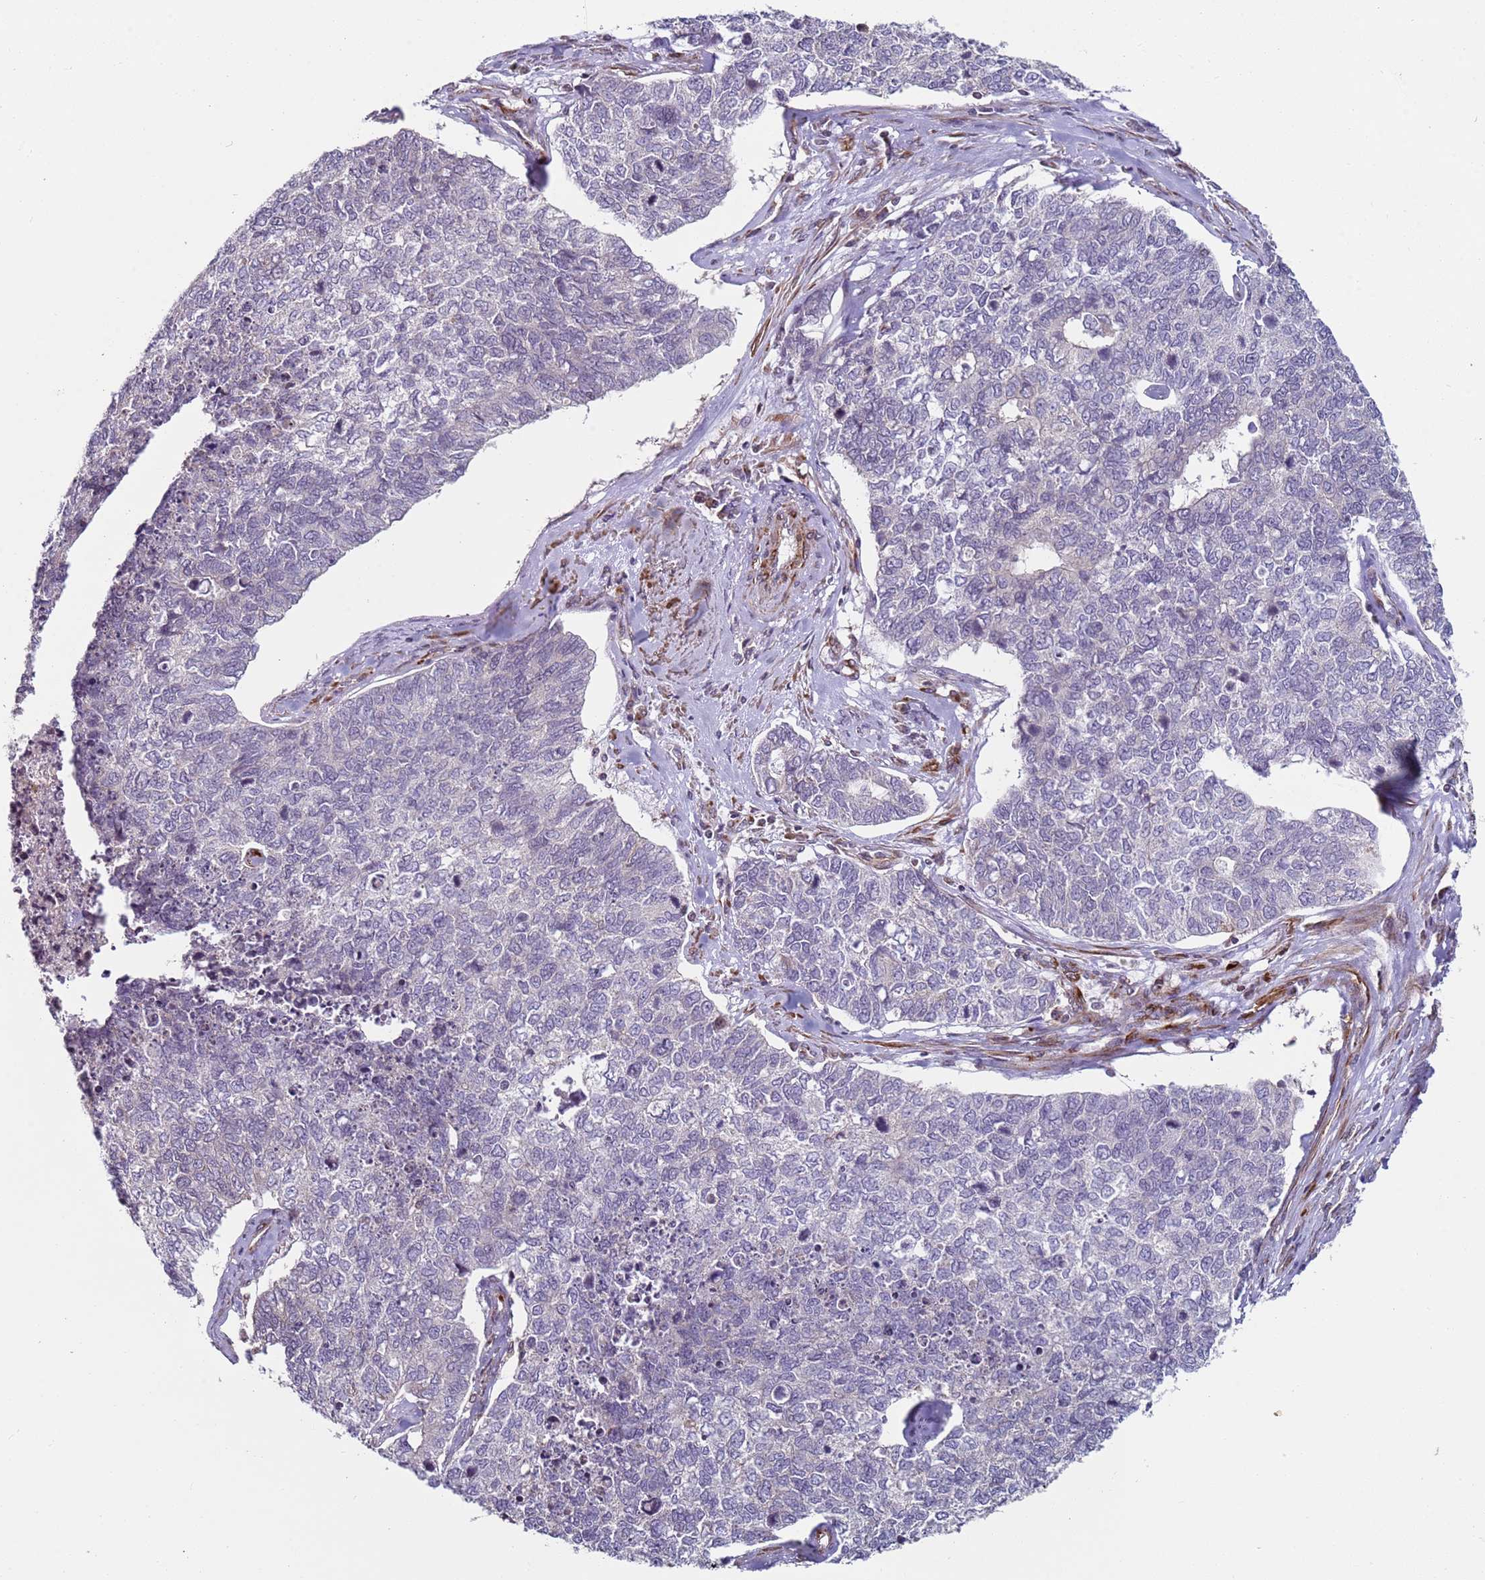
{"staining": {"intensity": "negative", "quantity": "none", "location": "none"}, "tissue": "cervical cancer", "cell_type": "Tumor cells", "image_type": "cancer", "snomed": [{"axis": "morphology", "description": "Squamous cell carcinoma, NOS"}, {"axis": "topography", "description": "Cervix"}], "caption": "The immunohistochemistry (IHC) histopathology image has no significant expression in tumor cells of squamous cell carcinoma (cervical) tissue.", "gene": "SNAPC4", "patient": {"sex": "female", "age": 63}}